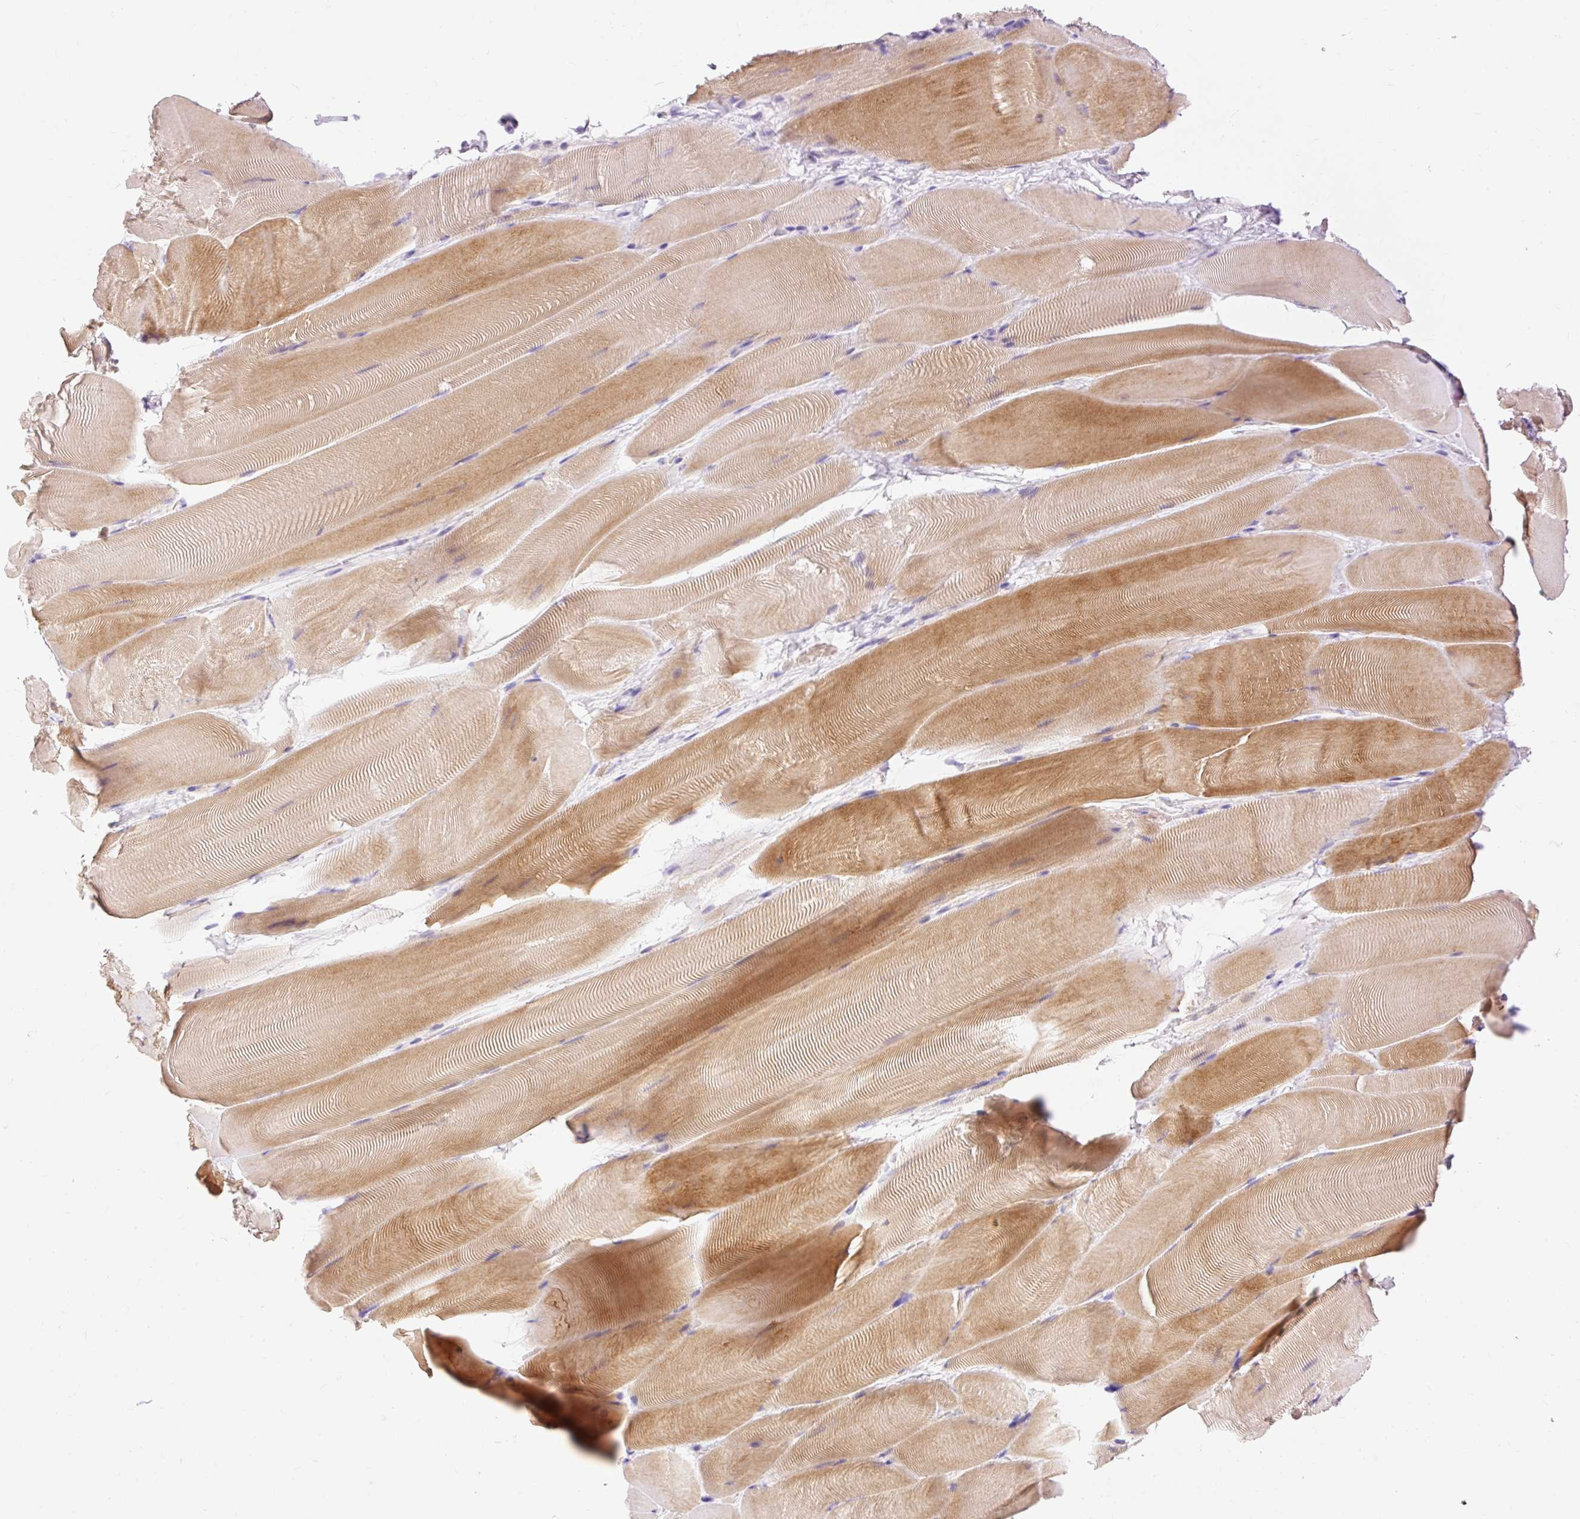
{"staining": {"intensity": "moderate", "quantity": "25%-75%", "location": "cytoplasmic/membranous"}, "tissue": "skeletal muscle", "cell_type": "Myocytes", "image_type": "normal", "snomed": [{"axis": "morphology", "description": "Normal tissue, NOS"}, {"axis": "topography", "description": "Skeletal muscle"}], "caption": "Brown immunohistochemical staining in normal skeletal muscle shows moderate cytoplasmic/membranous positivity in approximately 25%-75% of myocytes. (DAB = brown stain, brightfield microscopy at high magnification).", "gene": "IMMT", "patient": {"sex": "female", "age": 64}}